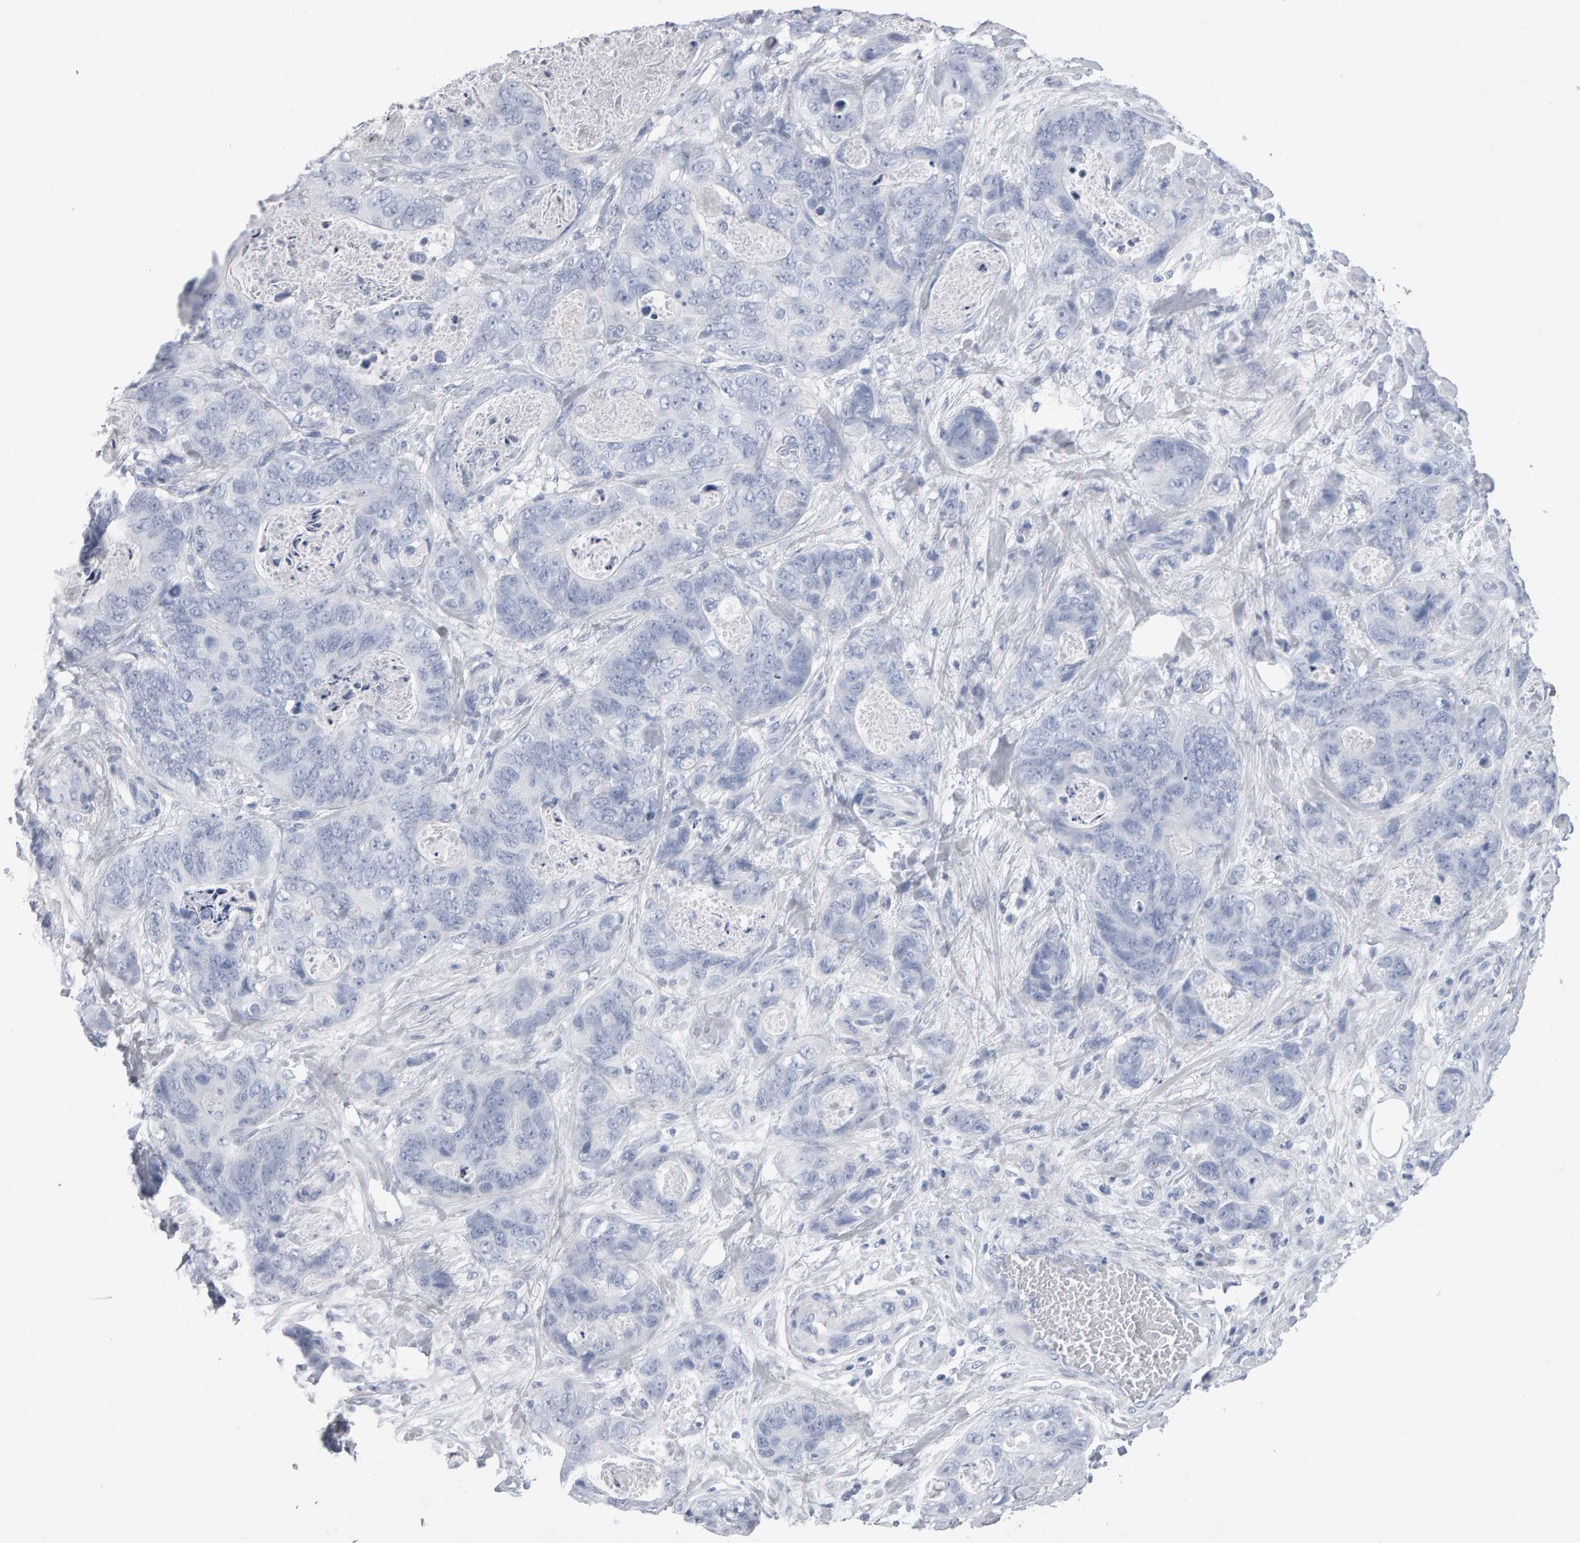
{"staining": {"intensity": "negative", "quantity": "none", "location": "none"}, "tissue": "stomach cancer", "cell_type": "Tumor cells", "image_type": "cancer", "snomed": [{"axis": "morphology", "description": "Normal tissue, NOS"}, {"axis": "morphology", "description": "Adenocarcinoma, NOS"}, {"axis": "topography", "description": "Stomach"}], "caption": "Human stomach adenocarcinoma stained for a protein using immunohistochemistry (IHC) demonstrates no staining in tumor cells.", "gene": "NCDN", "patient": {"sex": "female", "age": 89}}